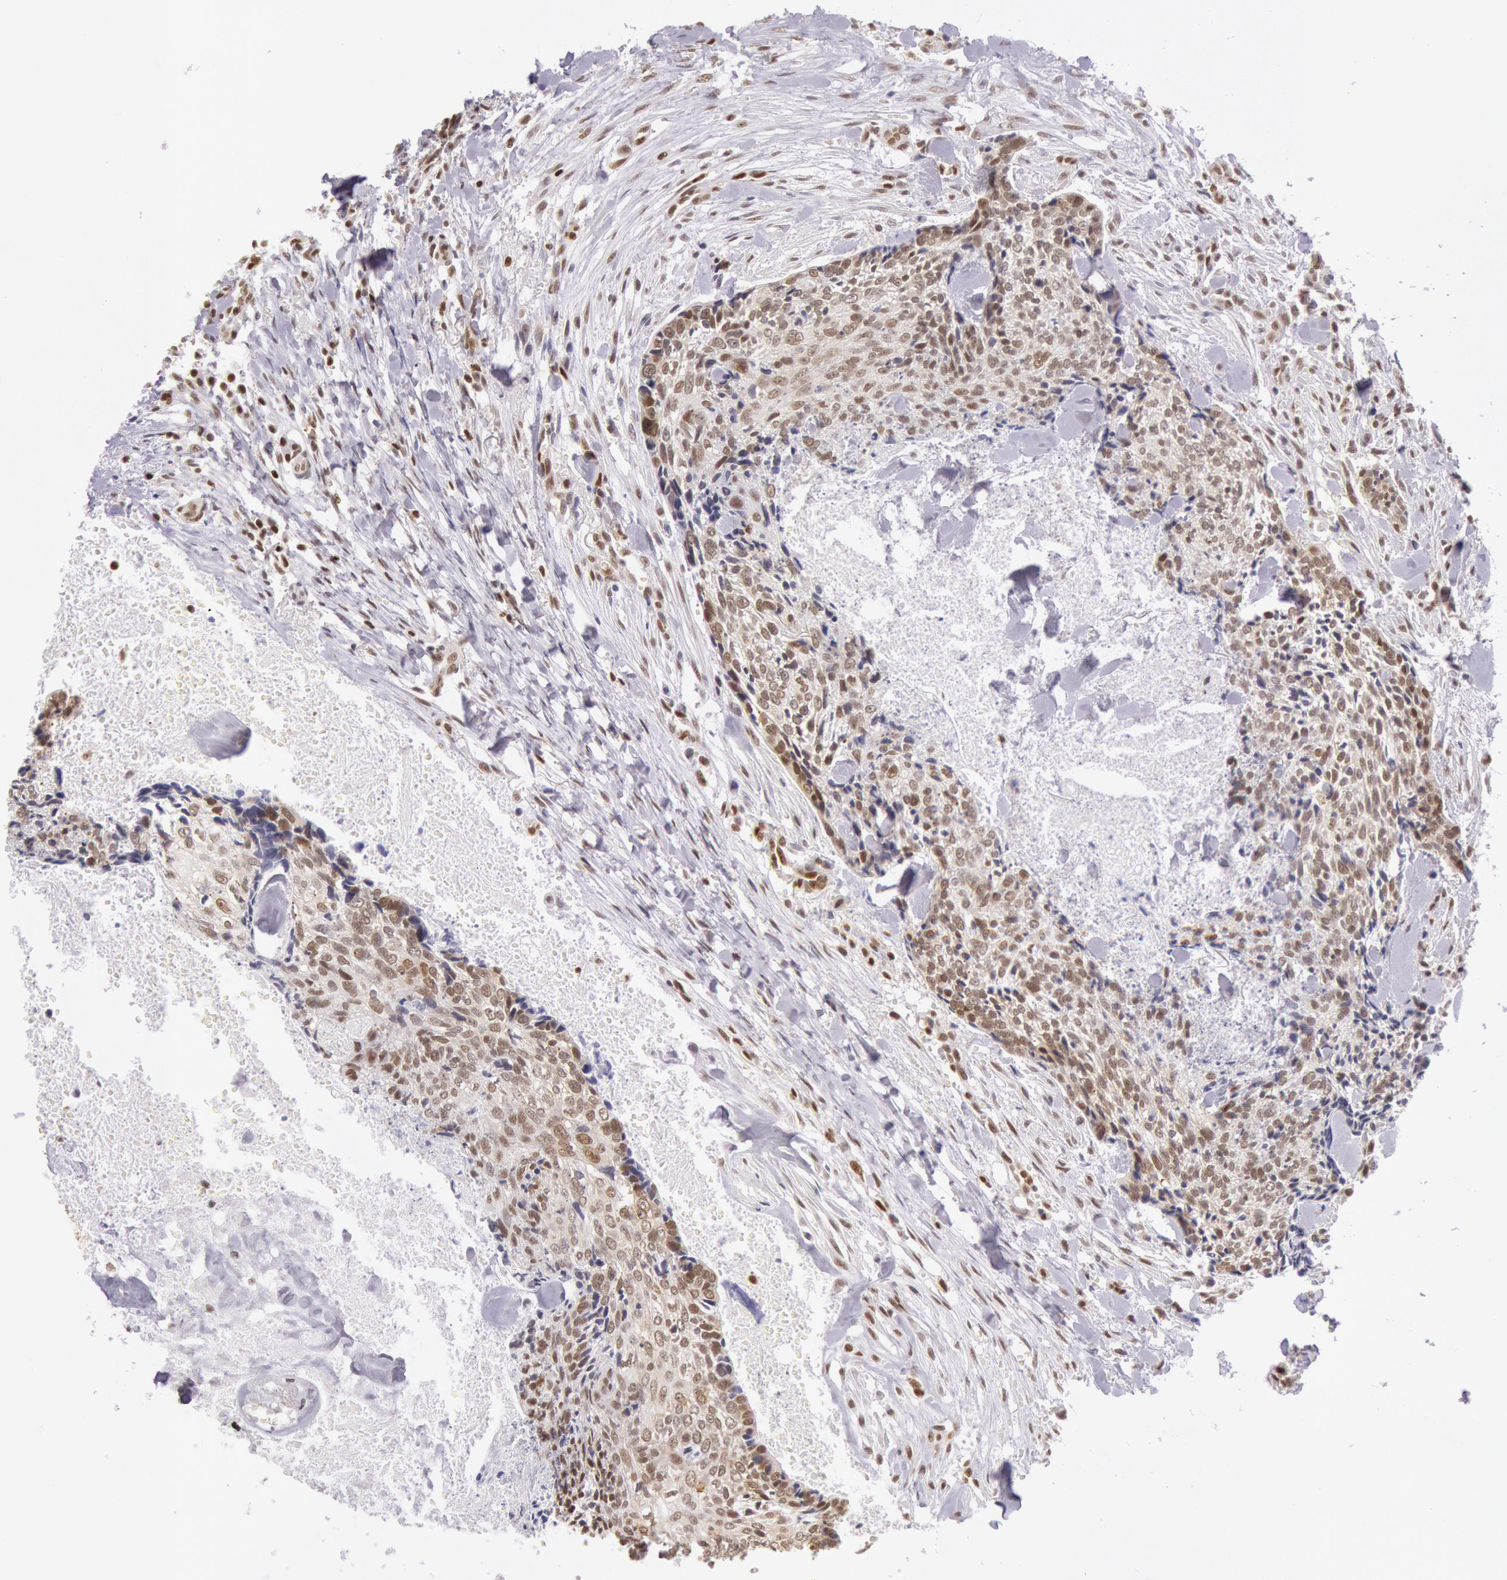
{"staining": {"intensity": "moderate", "quantity": ">75%", "location": "nuclear"}, "tissue": "head and neck cancer", "cell_type": "Tumor cells", "image_type": "cancer", "snomed": [{"axis": "morphology", "description": "Squamous cell carcinoma, NOS"}, {"axis": "topography", "description": "Salivary gland"}, {"axis": "topography", "description": "Head-Neck"}], "caption": "Immunohistochemistry of human head and neck squamous cell carcinoma demonstrates medium levels of moderate nuclear staining in about >75% of tumor cells.", "gene": "ESS2", "patient": {"sex": "male", "age": 70}}